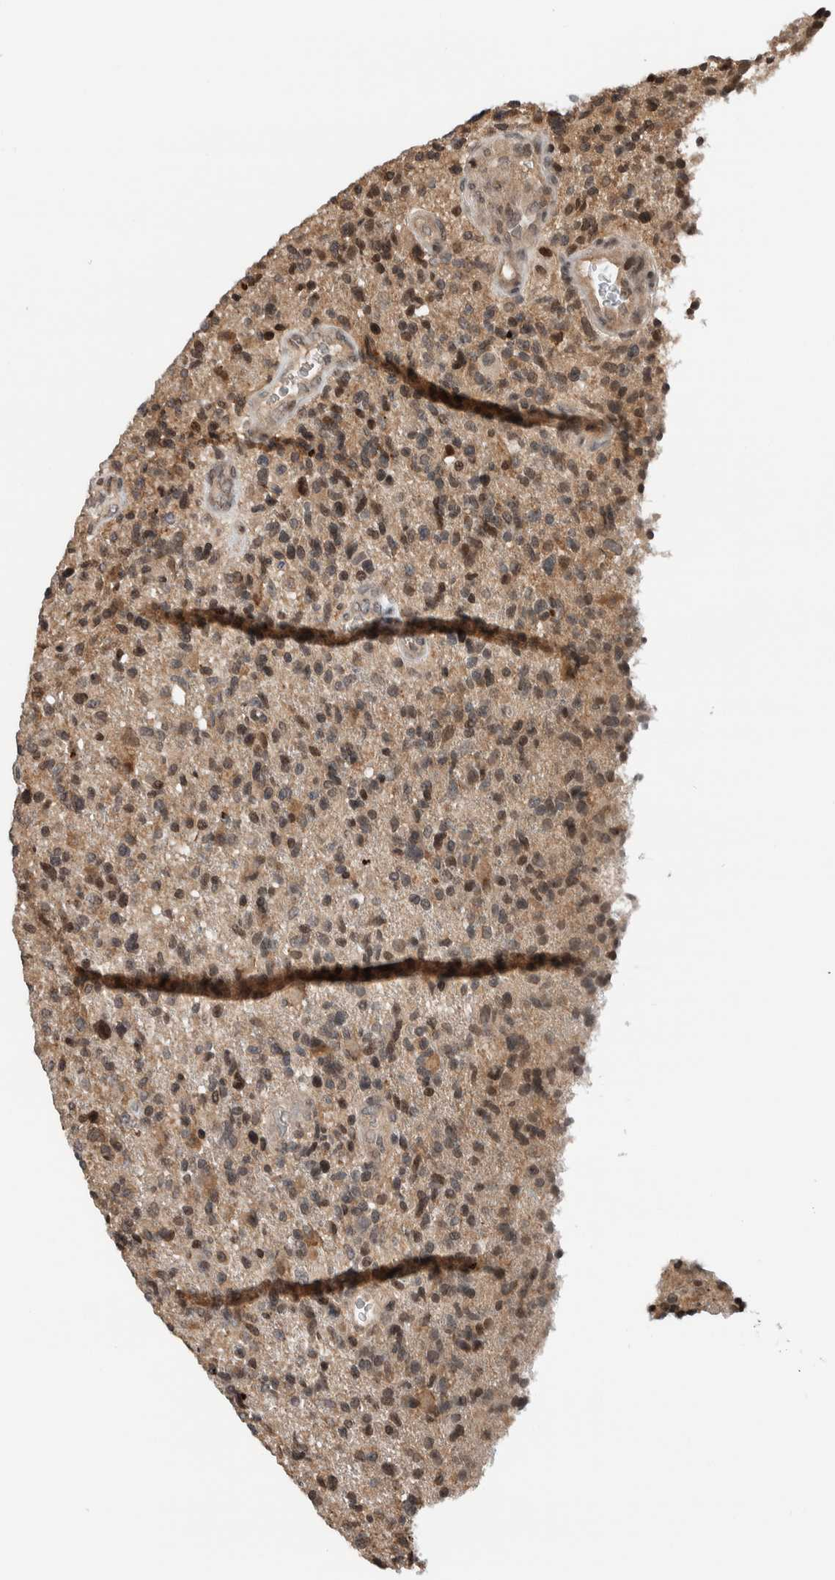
{"staining": {"intensity": "weak", "quantity": "<25%", "location": "cytoplasmic/membranous,nuclear"}, "tissue": "glioma", "cell_type": "Tumor cells", "image_type": "cancer", "snomed": [{"axis": "morphology", "description": "Glioma, malignant, High grade"}, {"axis": "topography", "description": "Brain"}], "caption": "Tumor cells are negative for protein expression in human glioma. (Brightfield microscopy of DAB IHC at high magnification).", "gene": "NPLOC4", "patient": {"sex": "male", "age": 72}}